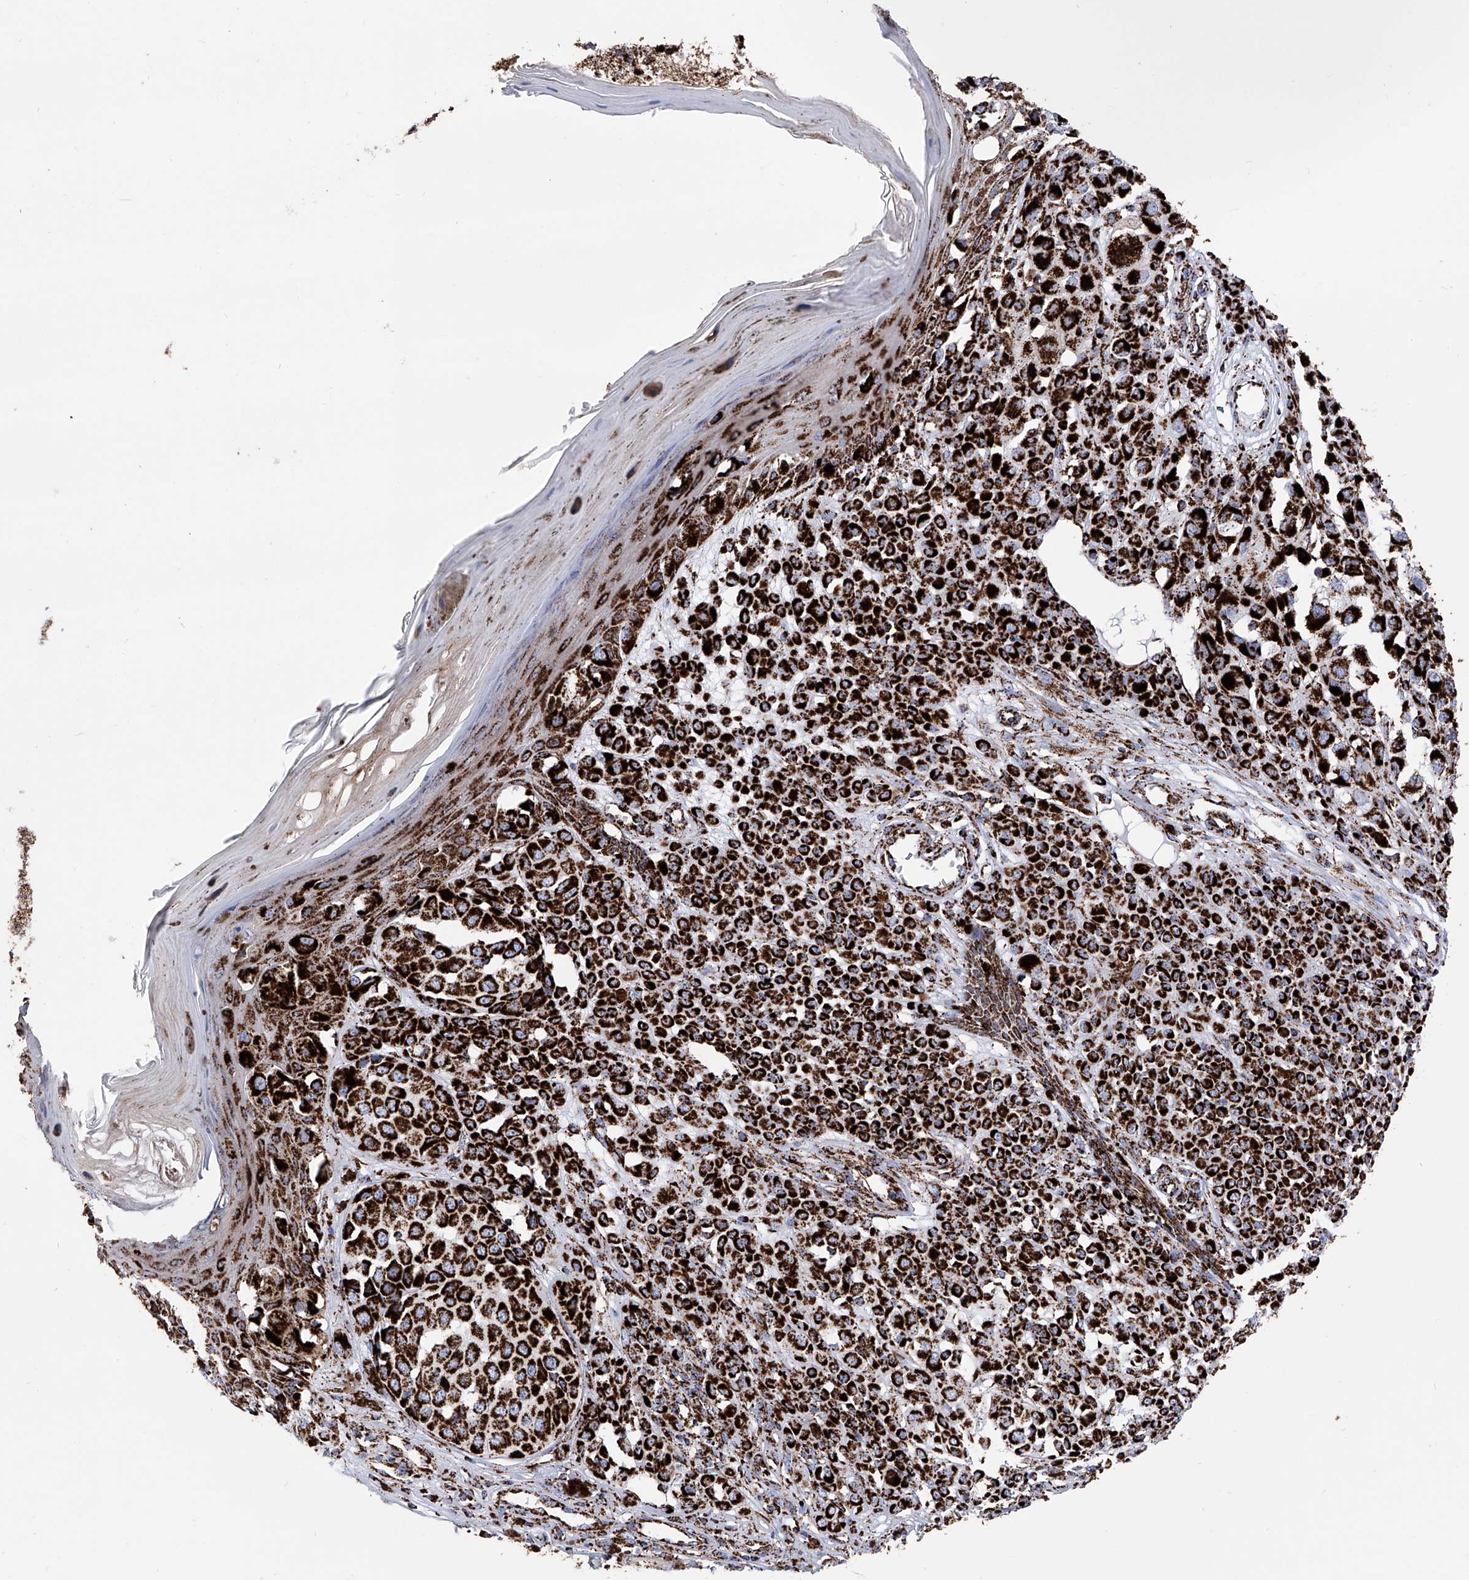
{"staining": {"intensity": "strong", "quantity": ">75%", "location": "cytoplasmic/membranous"}, "tissue": "melanoma", "cell_type": "Tumor cells", "image_type": "cancer", "snomed": [{"axis": "morphology", "description": "Malignant melanoma, NOS"}, {"axis": "topography", "description": "Skin of leg"}], "caption": "Melanoma stained with a brown dye exhibits strong cytoplasmic/membranous positive expression in about >75% of tumor cells.", "gene": "ATP5PF", "patient": {"sex": "female", "age": 72}}